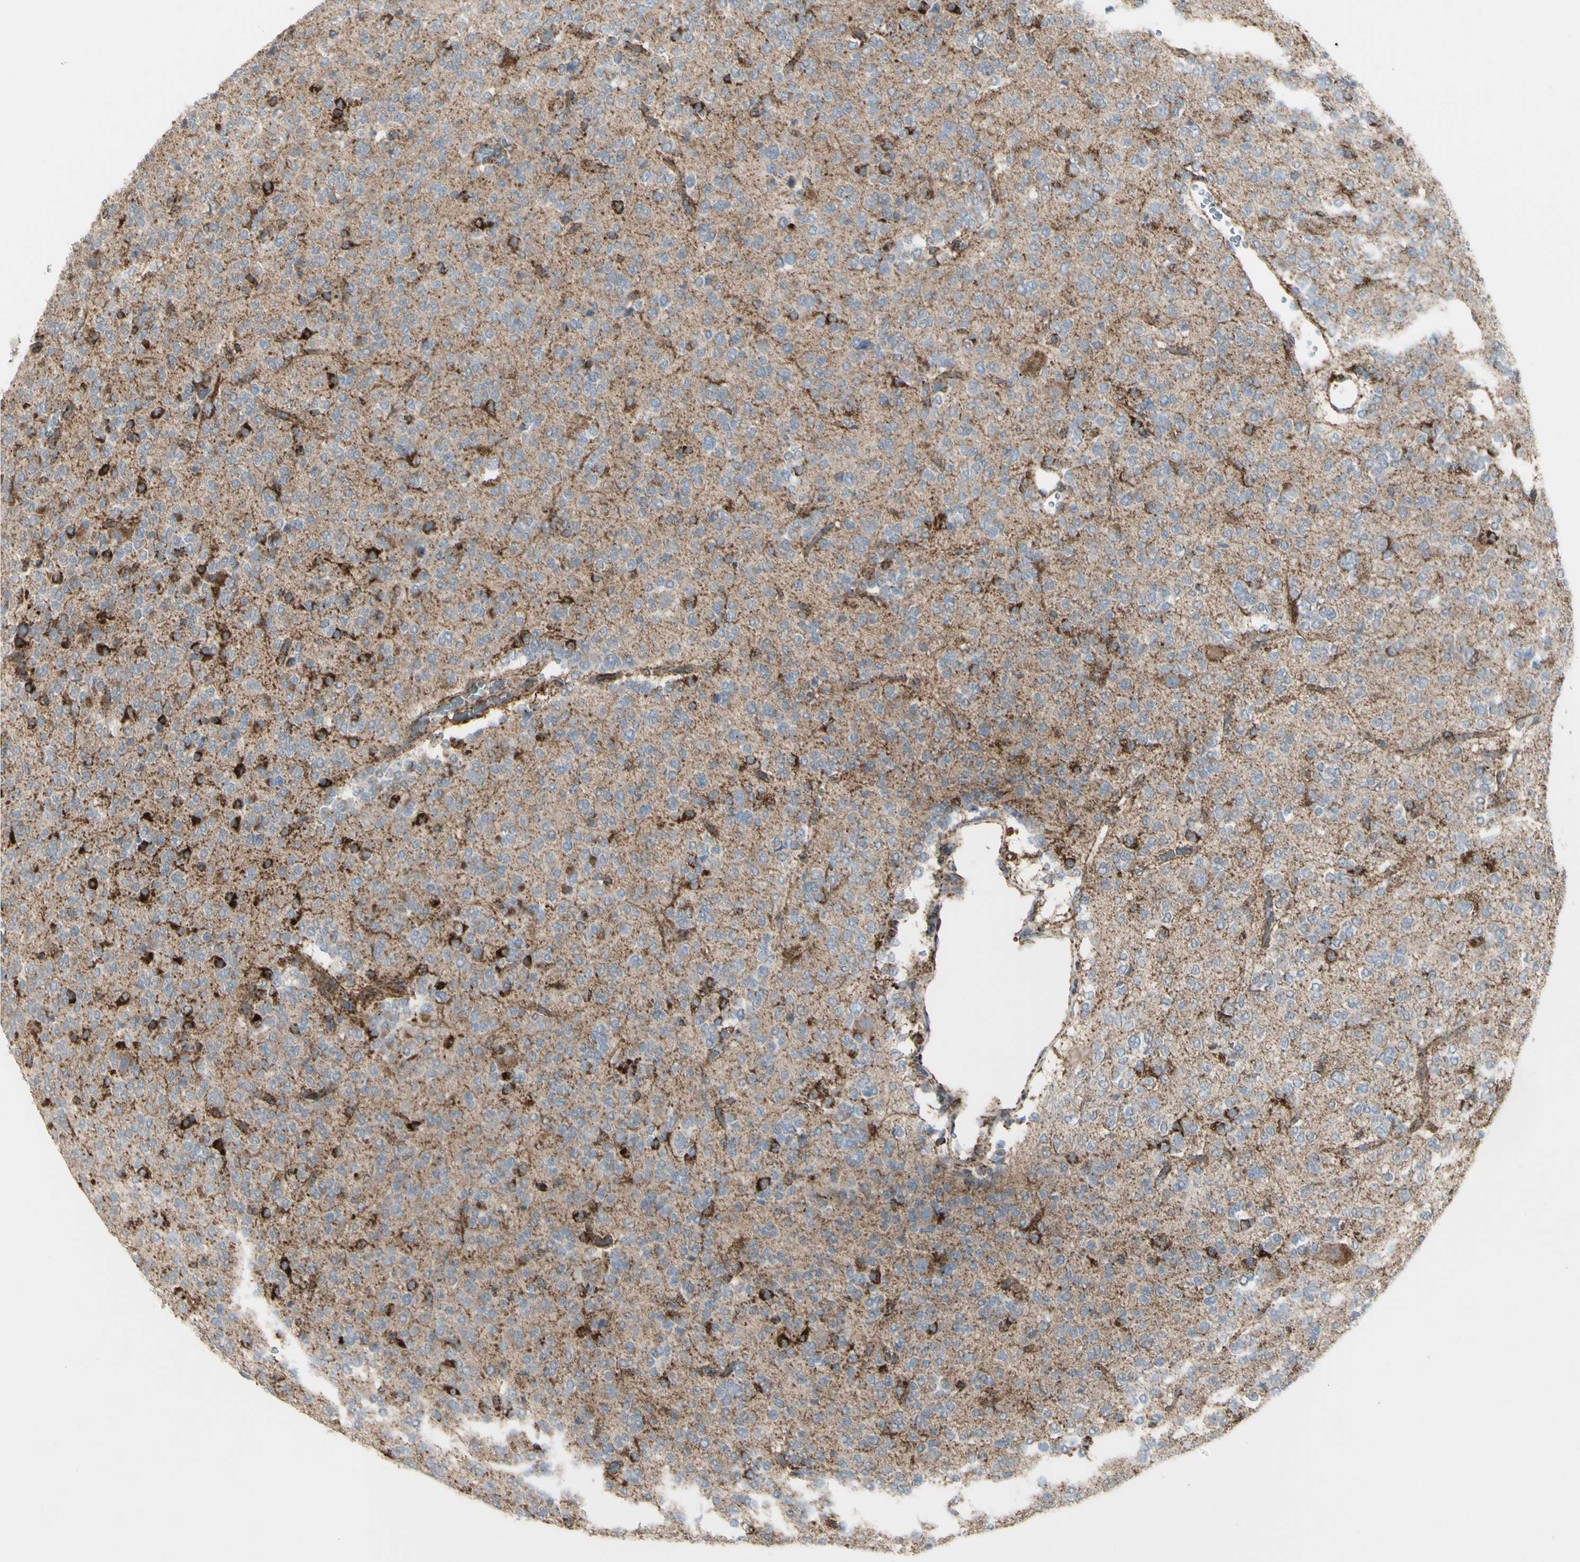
{"staining": {"intensity": "strong", "quantity": "<25%", "location": "cytoplasmic/membranous"}, "tissue": "glioma", "cell_type": "Tumor cells", "image_type": "cancer", "snomed": [{"axis": "morphology", "description": "Glioma, malignant, Low grade"}, {"axis": "topography", "description": "Brain"}], "caption": "Malignant glioma (low-grade) stained for a protein displays strong cytoplasmic/membranous positivity in tumor cells. Nuclei are stained in blue.", "gene": "CYB5R1", "patient": {"sex": "male", "age": 38}}